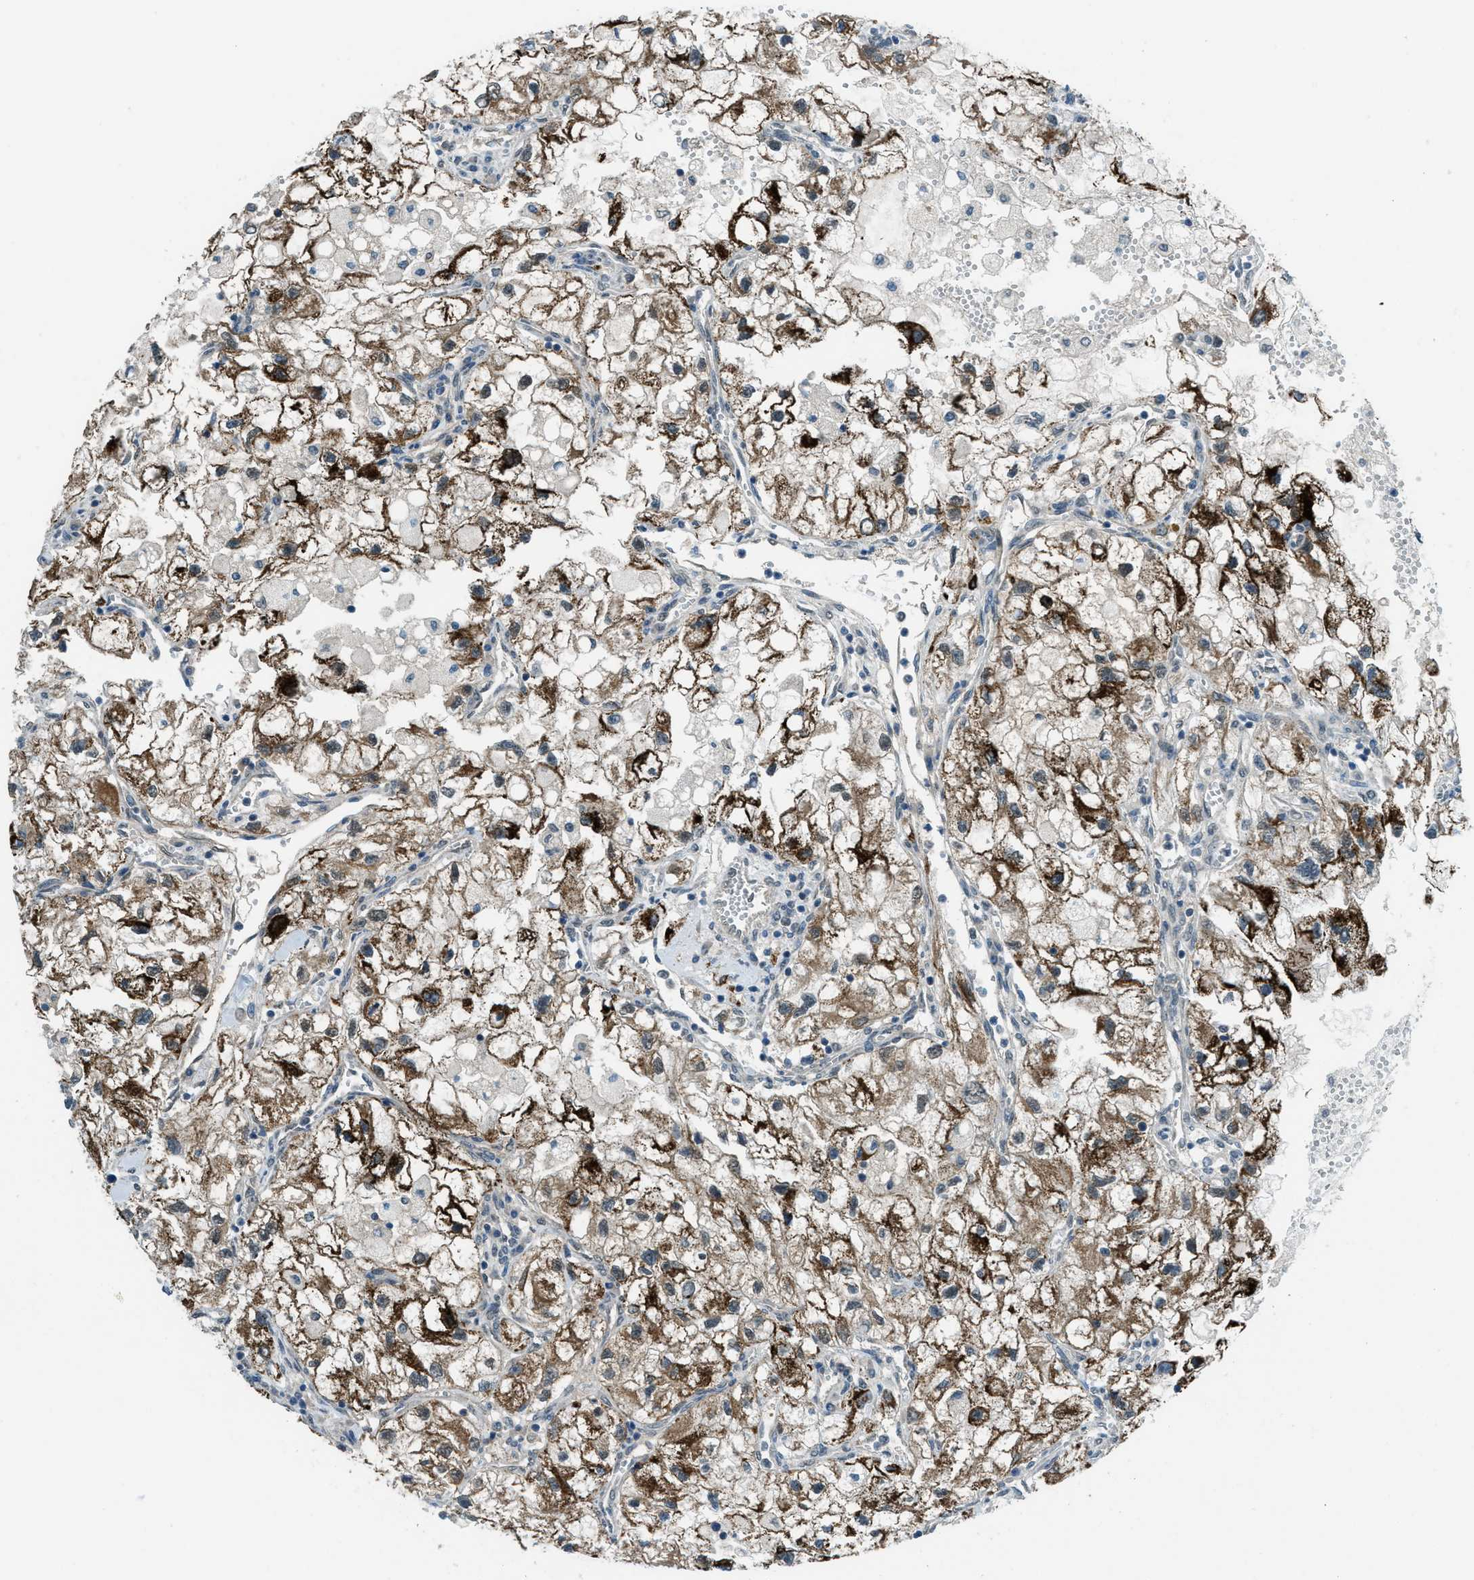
{"staining": {"intensity": "strong", "quantity": "25%-75%", "location": "cytoplasmic/membranous"}, "tissue": "renal cancer", "cell_type": "Tumor cells", "image_type": "cancer", "snomed": [{"axis": "morphology", "description": "Adenocarcinoma, NOS"}, {"axis": "topography", "description": "Kidney"}], "caption": "A brown stain labels strong cytoplasmic/membranous expression of a protein in renal cancer (adenocarcinoma) tumor cells. Using DAB (brown) and hematoxylin (blue) stains, captured at high magnification using brightfield microscopy.", "gene": "NPEPL1", "patient": {"sex": "female", "age": 70}}